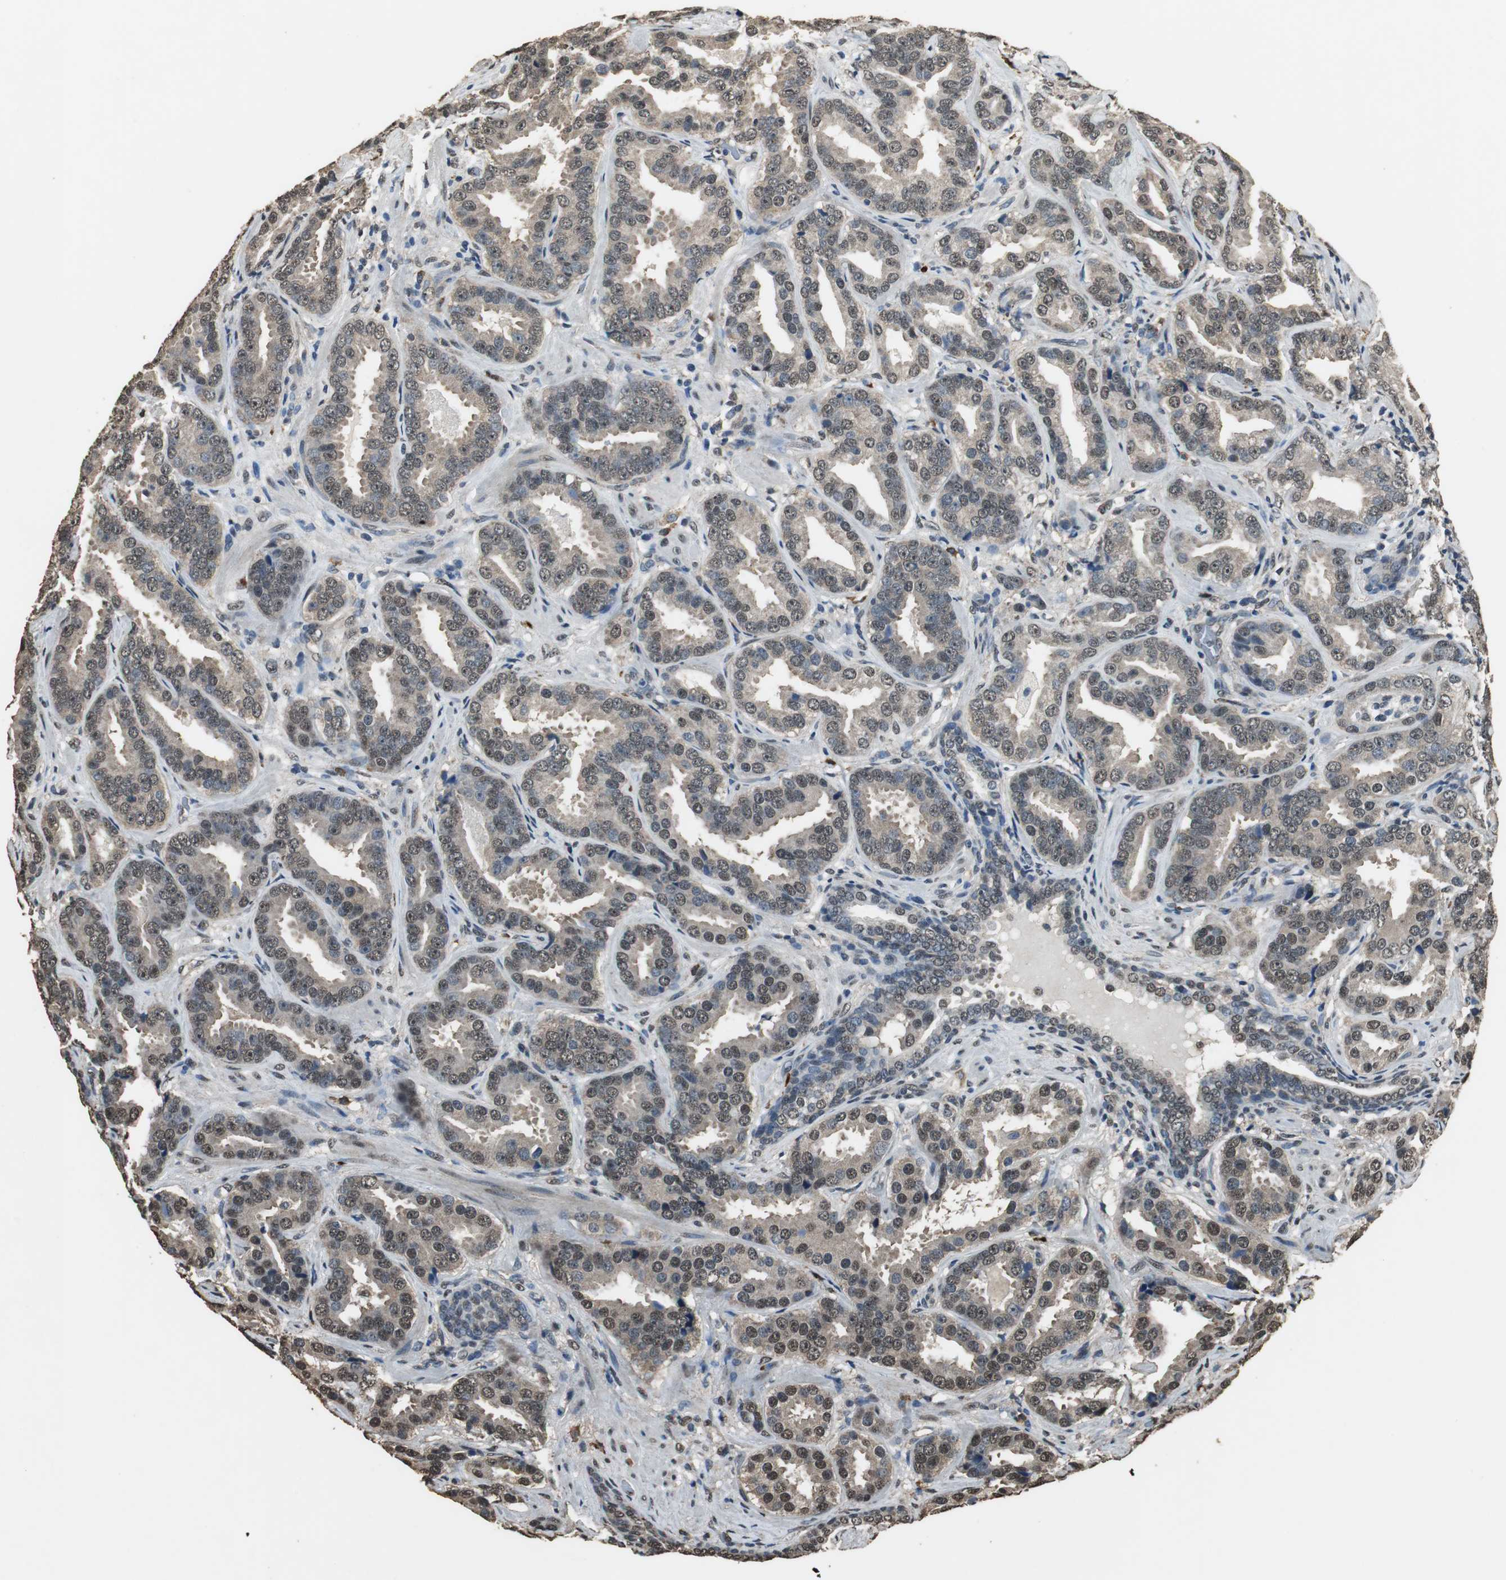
{"staining": {"intensity": "moderate", "quantity": "25%-75%", "location": "cytoplasmic/membranous,nuclear"}, "tissue": "prostate cancer", "cell_type": "Tumor cells", "image_type": "cancer", "snomed": [{"axis": "morphology", "description": "Adenocarcinoma, Low grade"}, {"axis": "topography", "description": "Prostate"}], "caption": "Moderate cytoplasmic/membranous and nuclear protein positivity is appreciated in approximately 25%-75% of tumor cells in adenocarcinoma (low-grade) (prostate). The staining is performed using DAB brown chromogen to label protein expression. The nuclei are counter-stained blue using hematoxylin.", "gene": "PPP1R13B", "patient": {"sex": "male", "age": 59}}